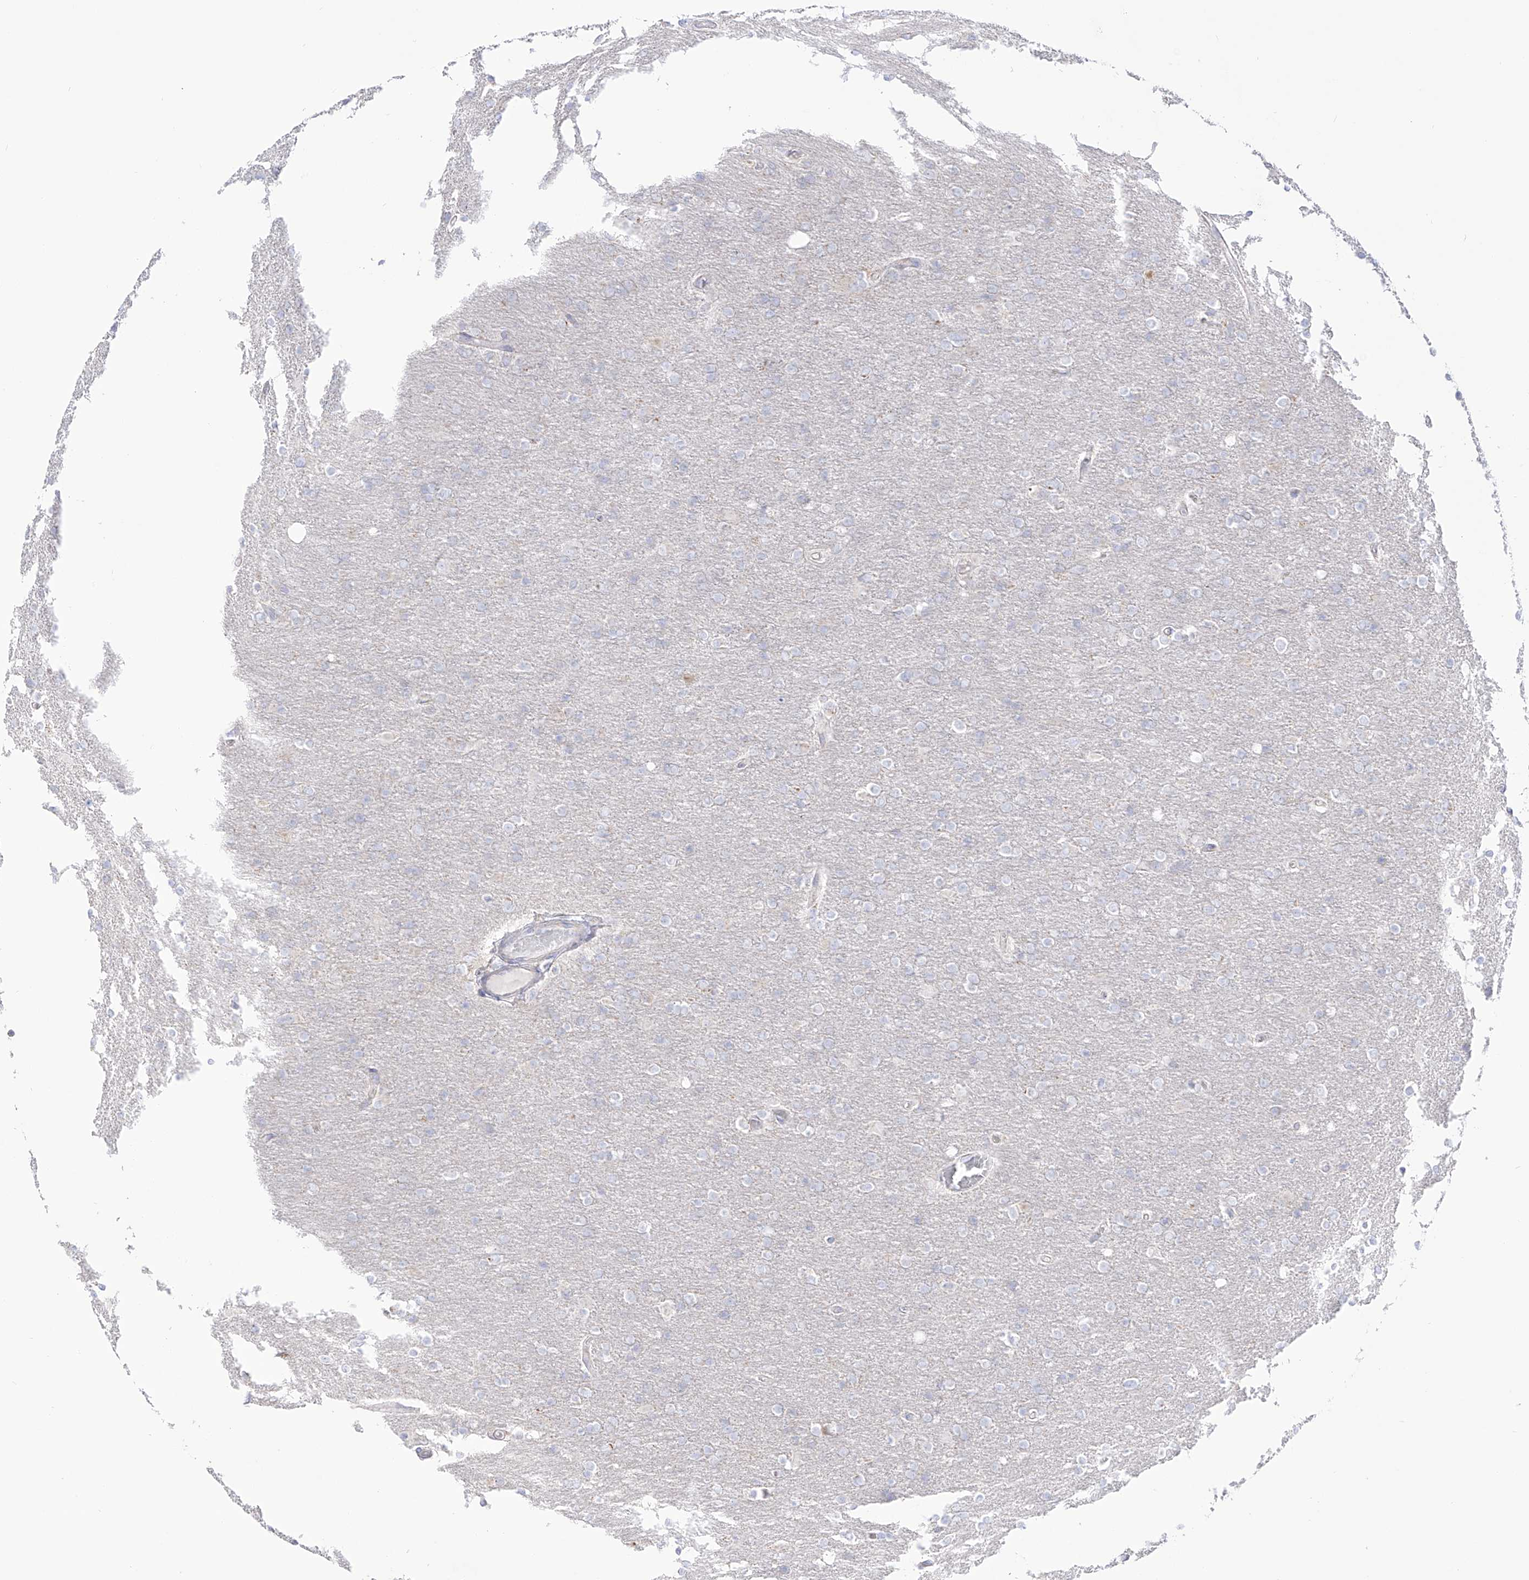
{"staining": {"intensity": "negative", "quantity": "none", "location": "none"}, "tissue": "glioma", "cell_type": "Tumor cells", "image_type": "cancer", "snomed": [{"axis": "morphology", "description": "Glioma, malignant, High grade"}, {"axis": "topography", "description": "Cerebral cortex"}], "caption": "This image is of malignant high-grade glioma stained with IHC to label a protein in brown with the nuclei are counter-stained blue. There is no positivity in tumor cells.", "gene": "RCHY1", "patient": {"sex": "female", "age": 36}}